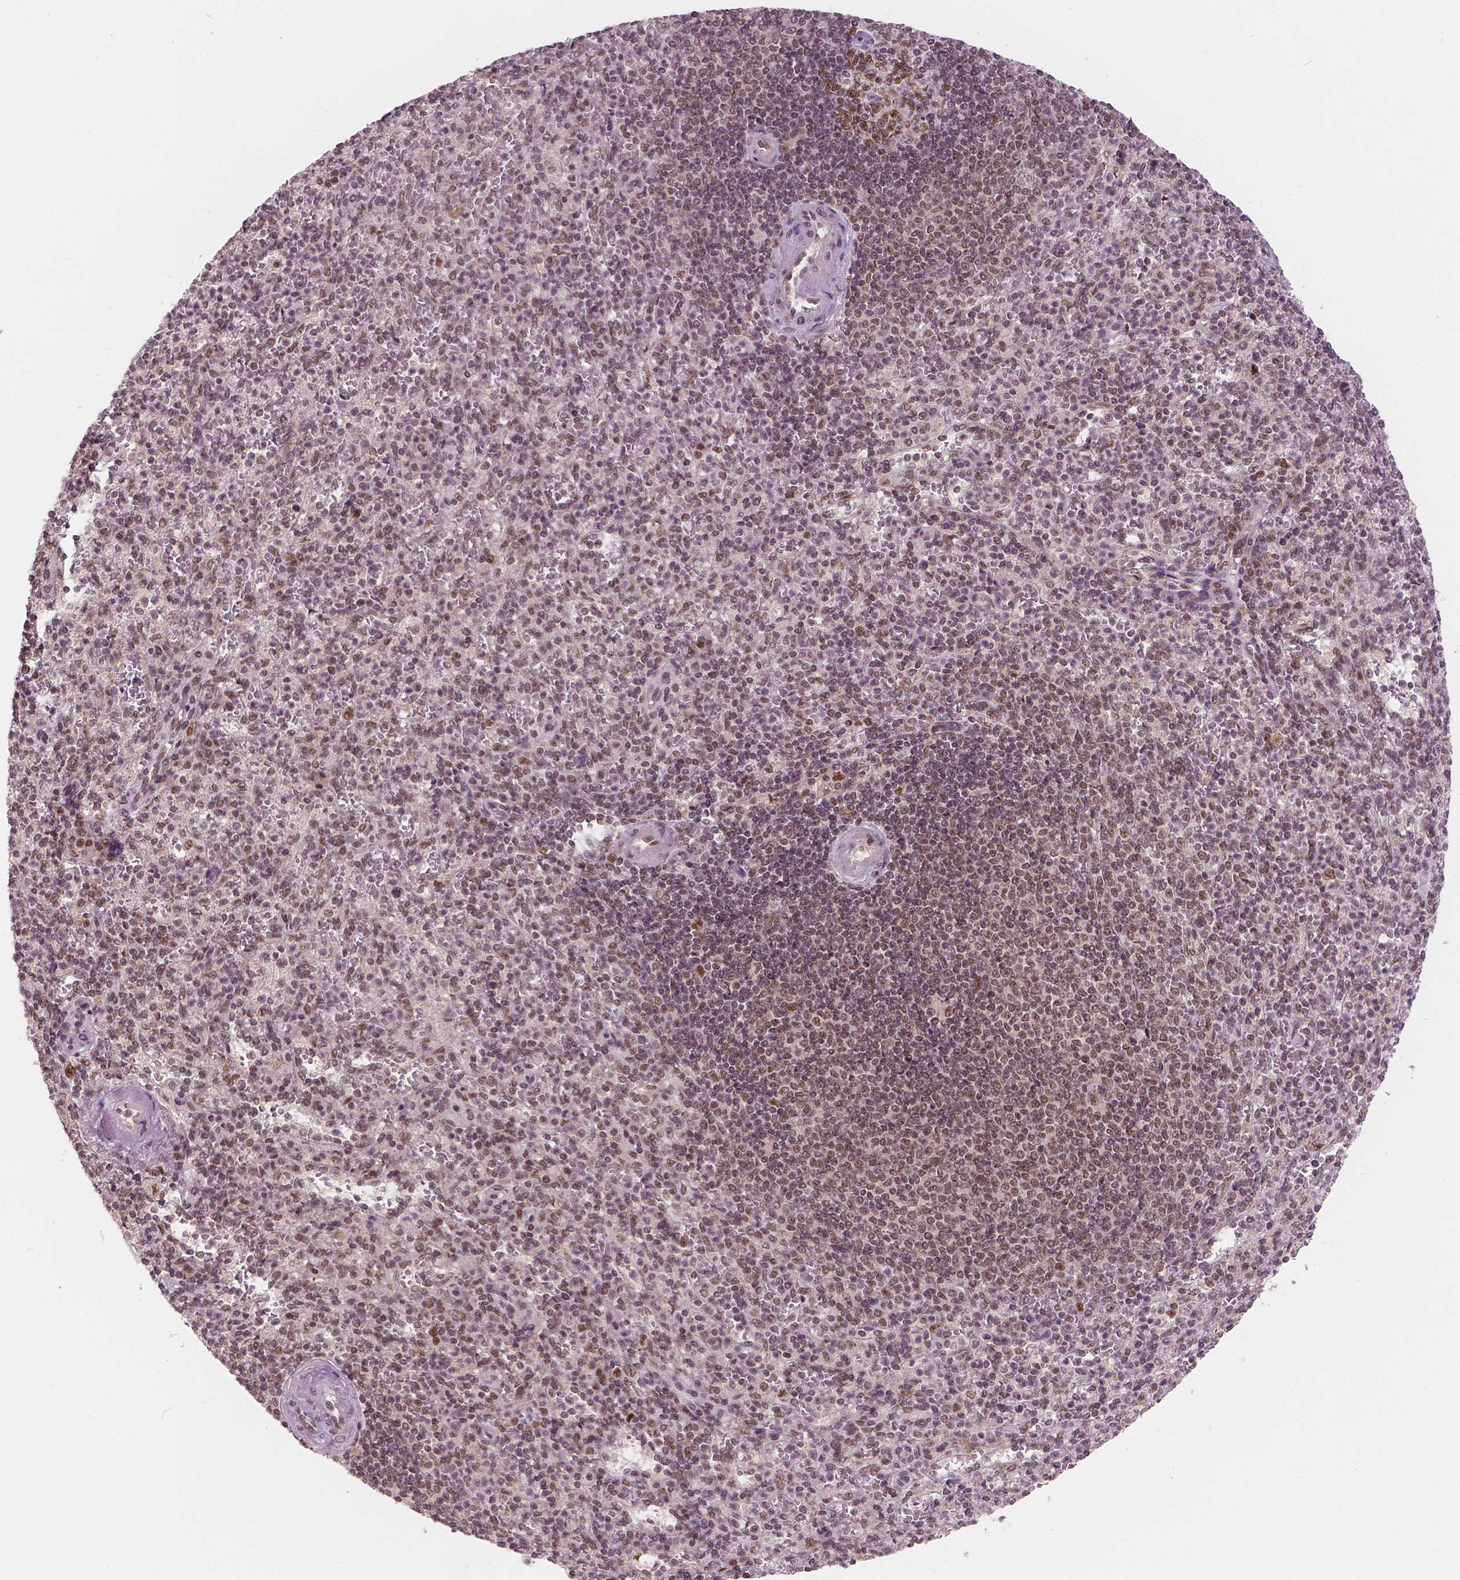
{"staining": {"intensity": "moderate", "quantity": ">75%", "location": "nuclear"}, "tissue": "spleen", "cell_type": "Cells in red pulp", "image_type": "normal", "snomed": [{"axis": "morphology", "description": "Normal tissue, NOS"}, {"axis": "topography", "description": "Spleen"}], "caption": "The histopathology image exhibits immunohistochemical staining of benign spleen. There is moderate nuclear staining is identified in about >75% of cells in red pulp.", "gene": "NSD2", "patient": {"sex": "female", "age": 74}}